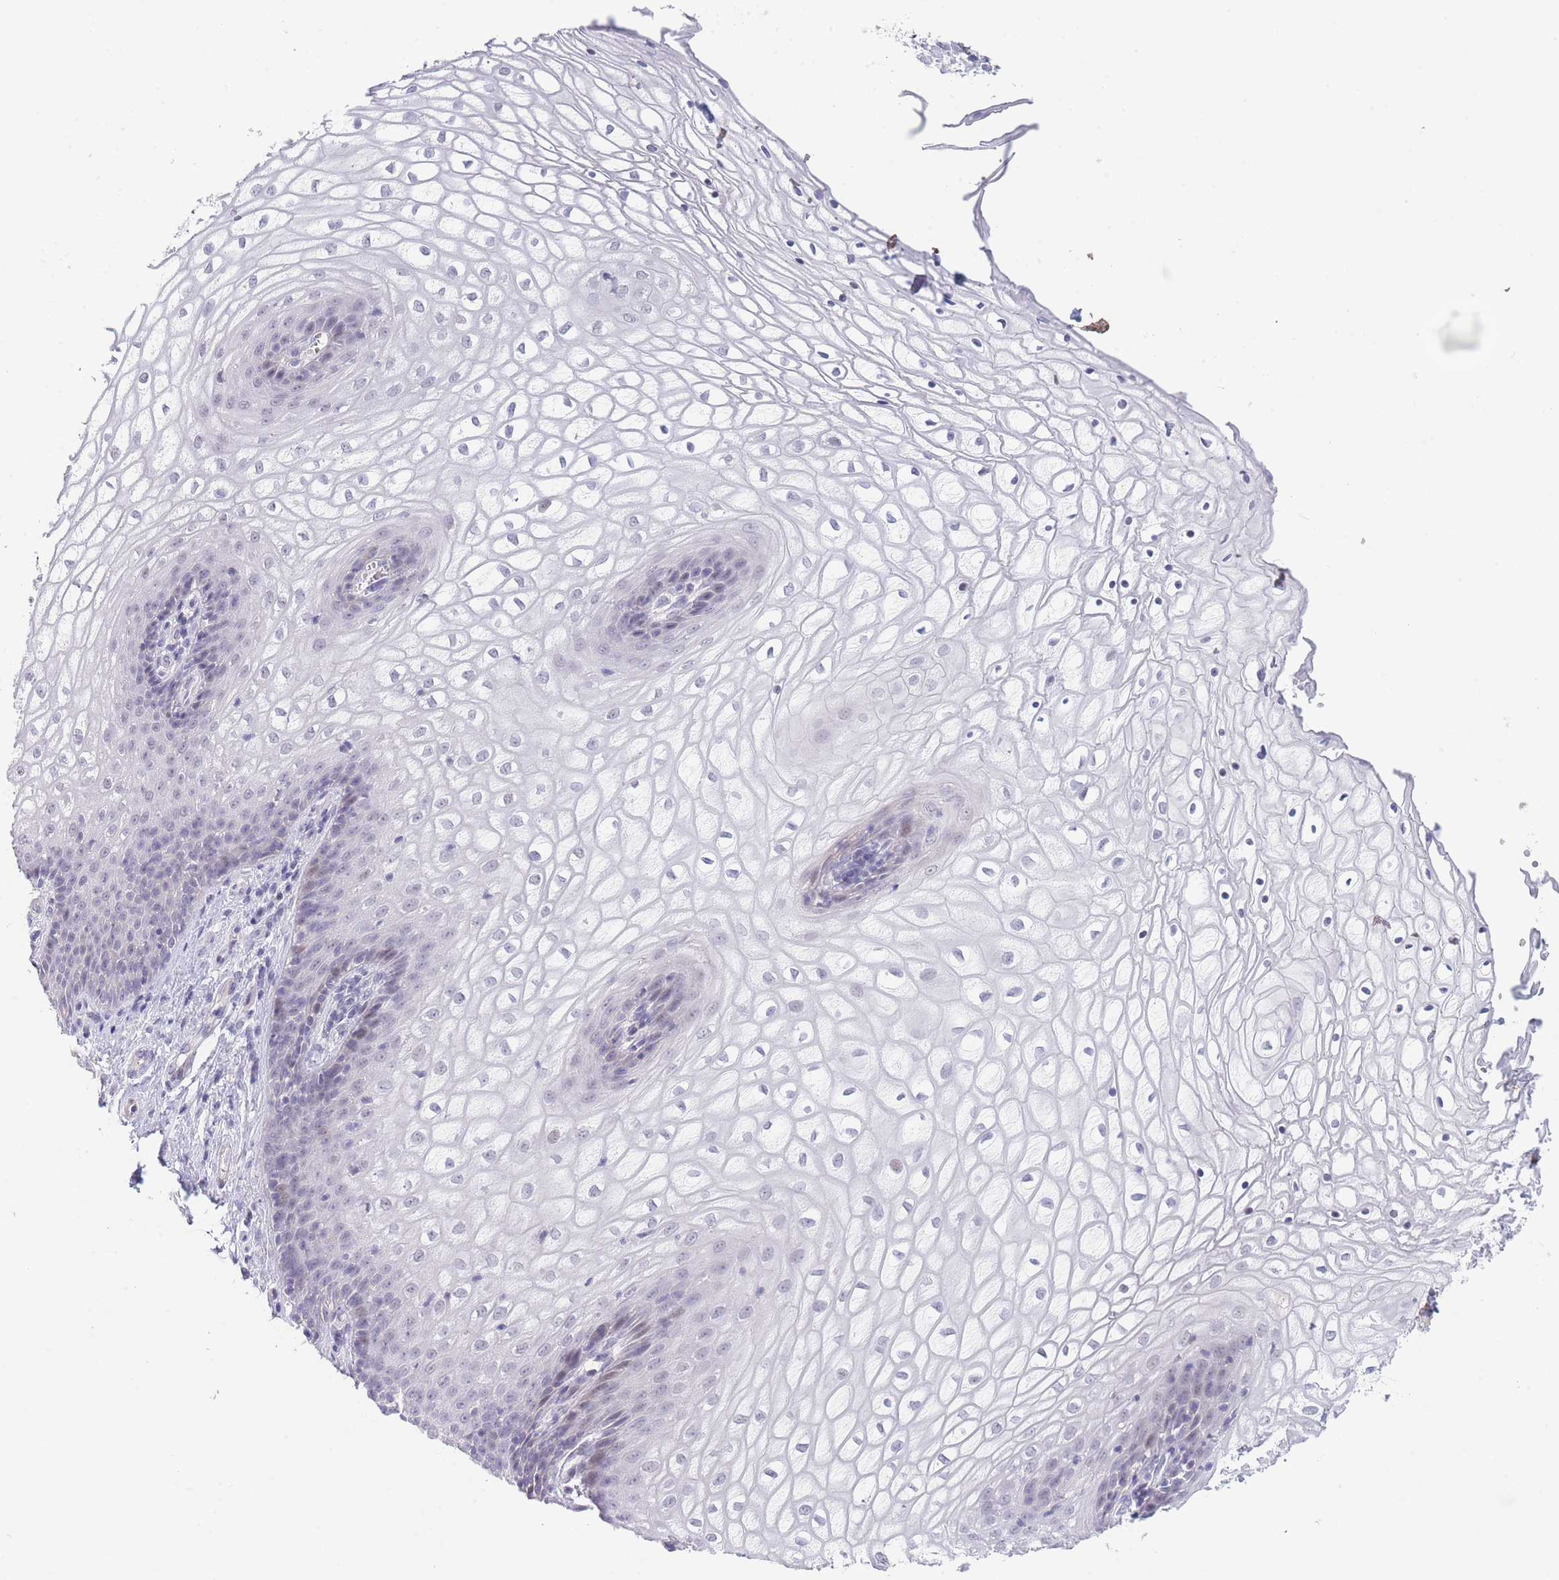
{"staining": {"intensity": "negative", "quantity": "none", "location": "none"}, "tissue": "vagina", "cell_type": "Squamous epithelial cells", "image_type": "normal", "snomed": [{"axis": "morphology", "description": "Normal tissue, NOS"}, {"axis": "topography", "description": "Vagina"}], "caption": "This is an immunohistochemistry histopathology image of benign human vagina. There is no expression in squamous epithelial cells.", "gene": "ASAP3", "patient": {"sex": "female", "age": 34}}